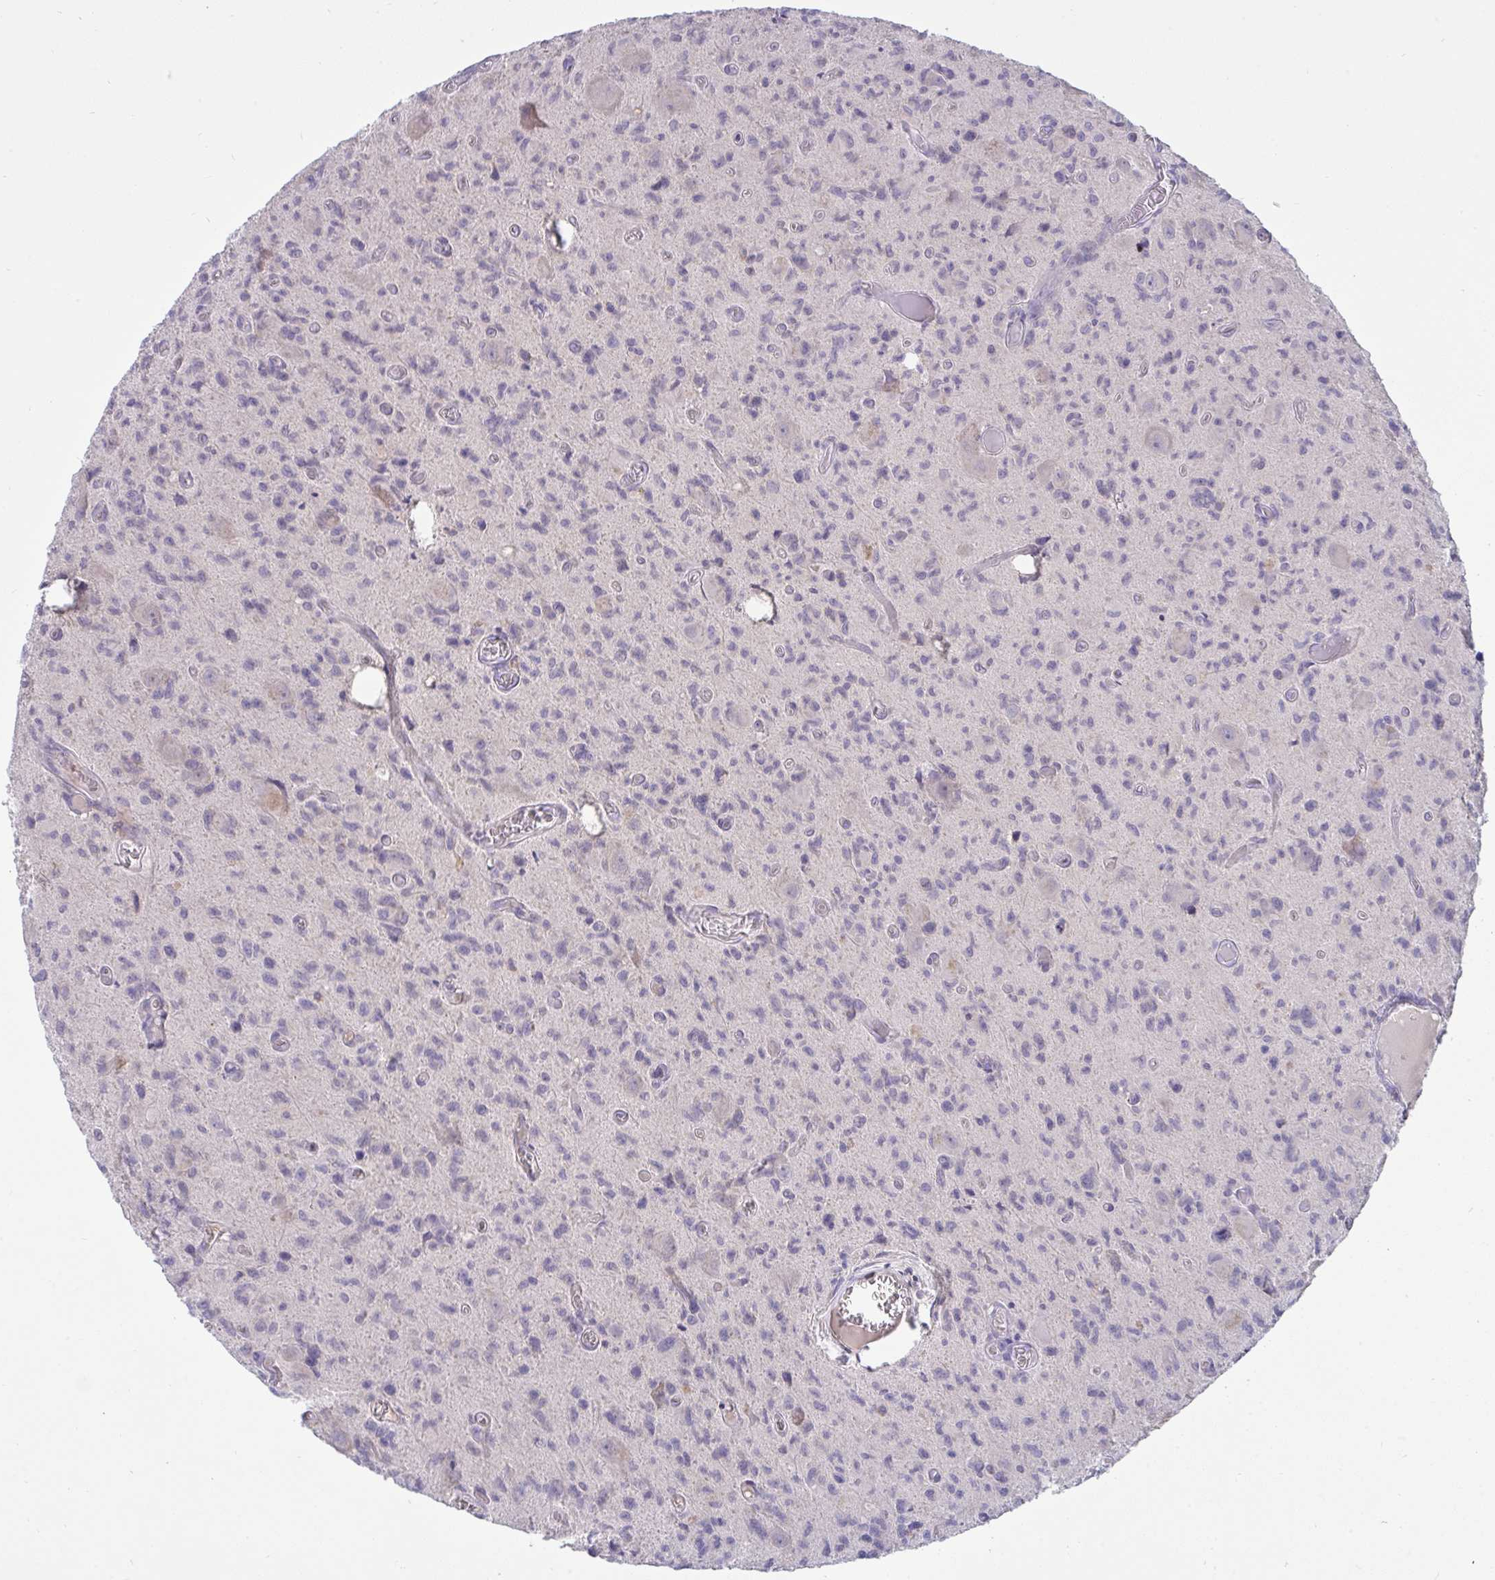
{"staining": {"intensity": "negative", "quantity": "none", "location": "none"}, "tissue": "glioma", "cell_type": "Tumor cells", "image_type": "cancer", "snomed": [{"axis": "morphology", "description": "Glioma, malignant, High grade"}, {"axis": "topography", "description": "Brain"}], "caption": "IHC of high-grade glioma (malignant) reveals no staining in tumor cells.", "gene": "TMEM41A", "patient": {"sex": "male", "age": 76}}